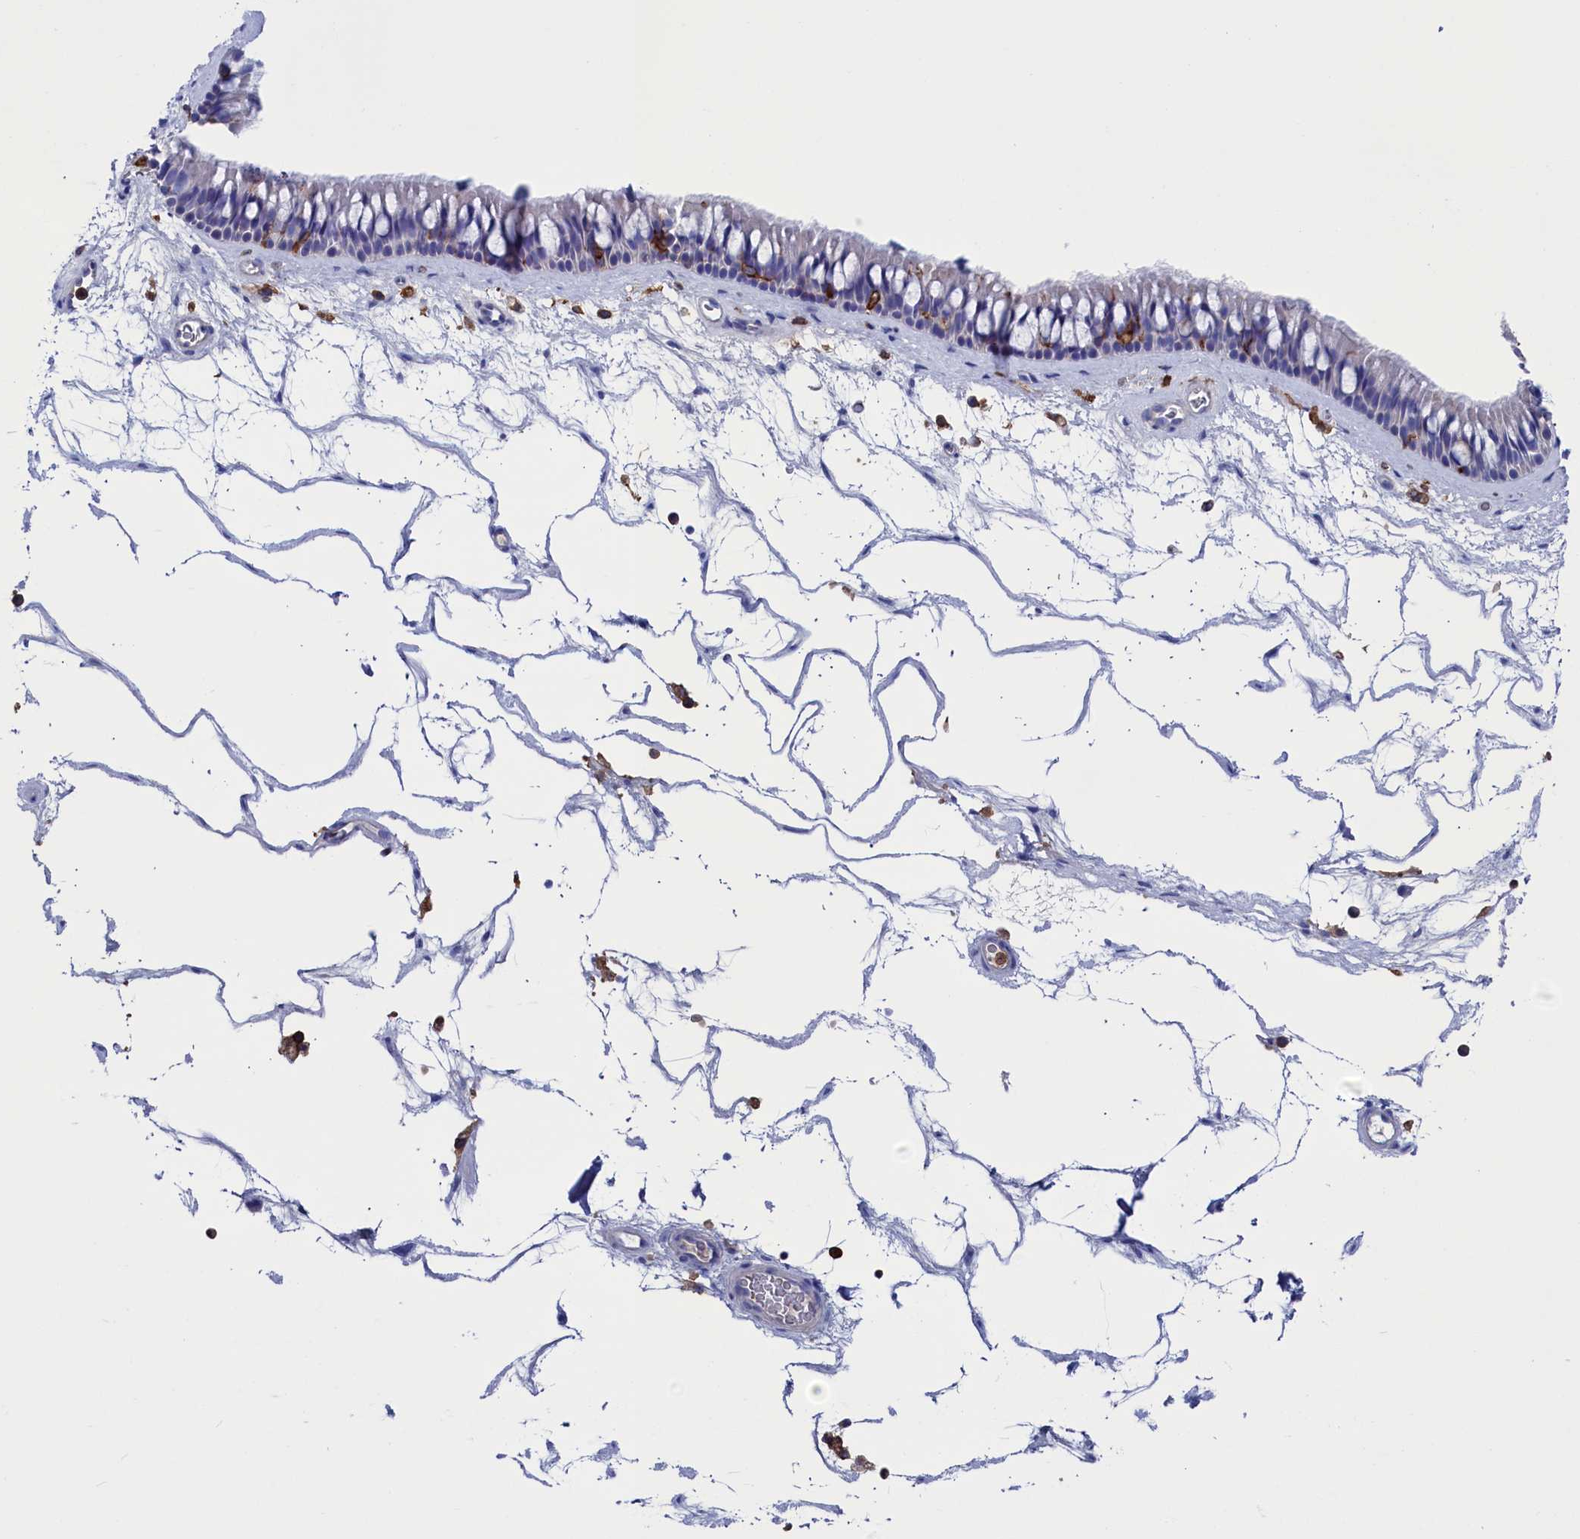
{"staining": {"intensity": "negative", "quantity": "none", "location": "none"}, "tissue": "nasopharynx", "cell_type": "Respiratory epithelial cells", "image_type": "normal", "snomed": [{"axis": "morphology", "description": "Normal tissue, NOS"}, {"axis": "topography", "description": "Nasopharynx"}], "caption": "This is a image of immunohistochemistry staining of normal nasopharynx, which shows no positivity in respiratory epithelial cells.", "gene": "TYROBP", "patient": {"sex": "male", "age": 64}}